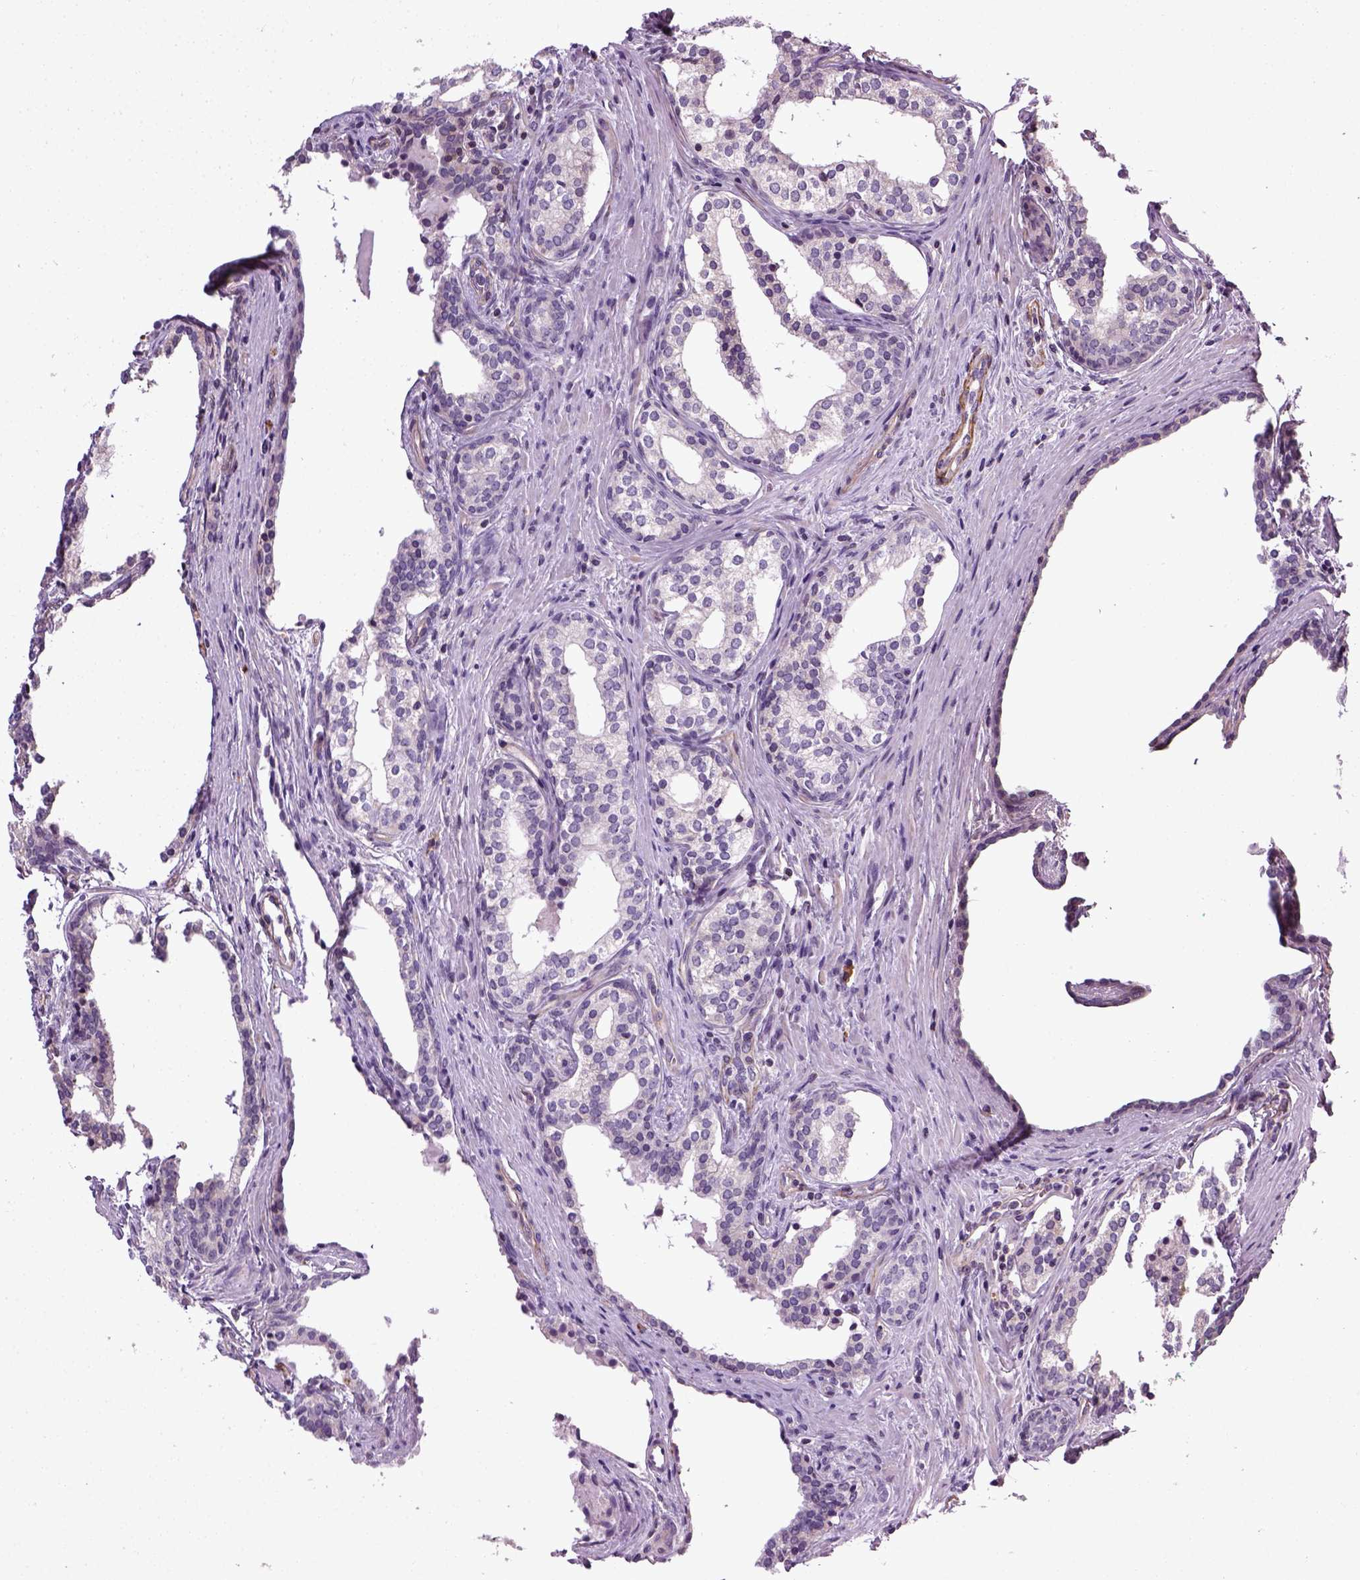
{"staining": {"intensity": "negative", "quantity": "none", "location": "none"}, "tissue": "prostate cancer", "cell_type": "Tumor cells", "image_type": "cancer", "snomed": [{"axis": "morphology", "description": "Adenocarcinoma, NOS"}, {"axis": "morphology", "description": "Adenocarcinoma, High grade"}, {"axis": "topography", "description": "Prostate"}], "caption": "This is an IHC micrograph of prostate cancer. There is no staining in tumor cells.", "gene": "TPRG1", "patient": {"sex": "male", "age": 61}}